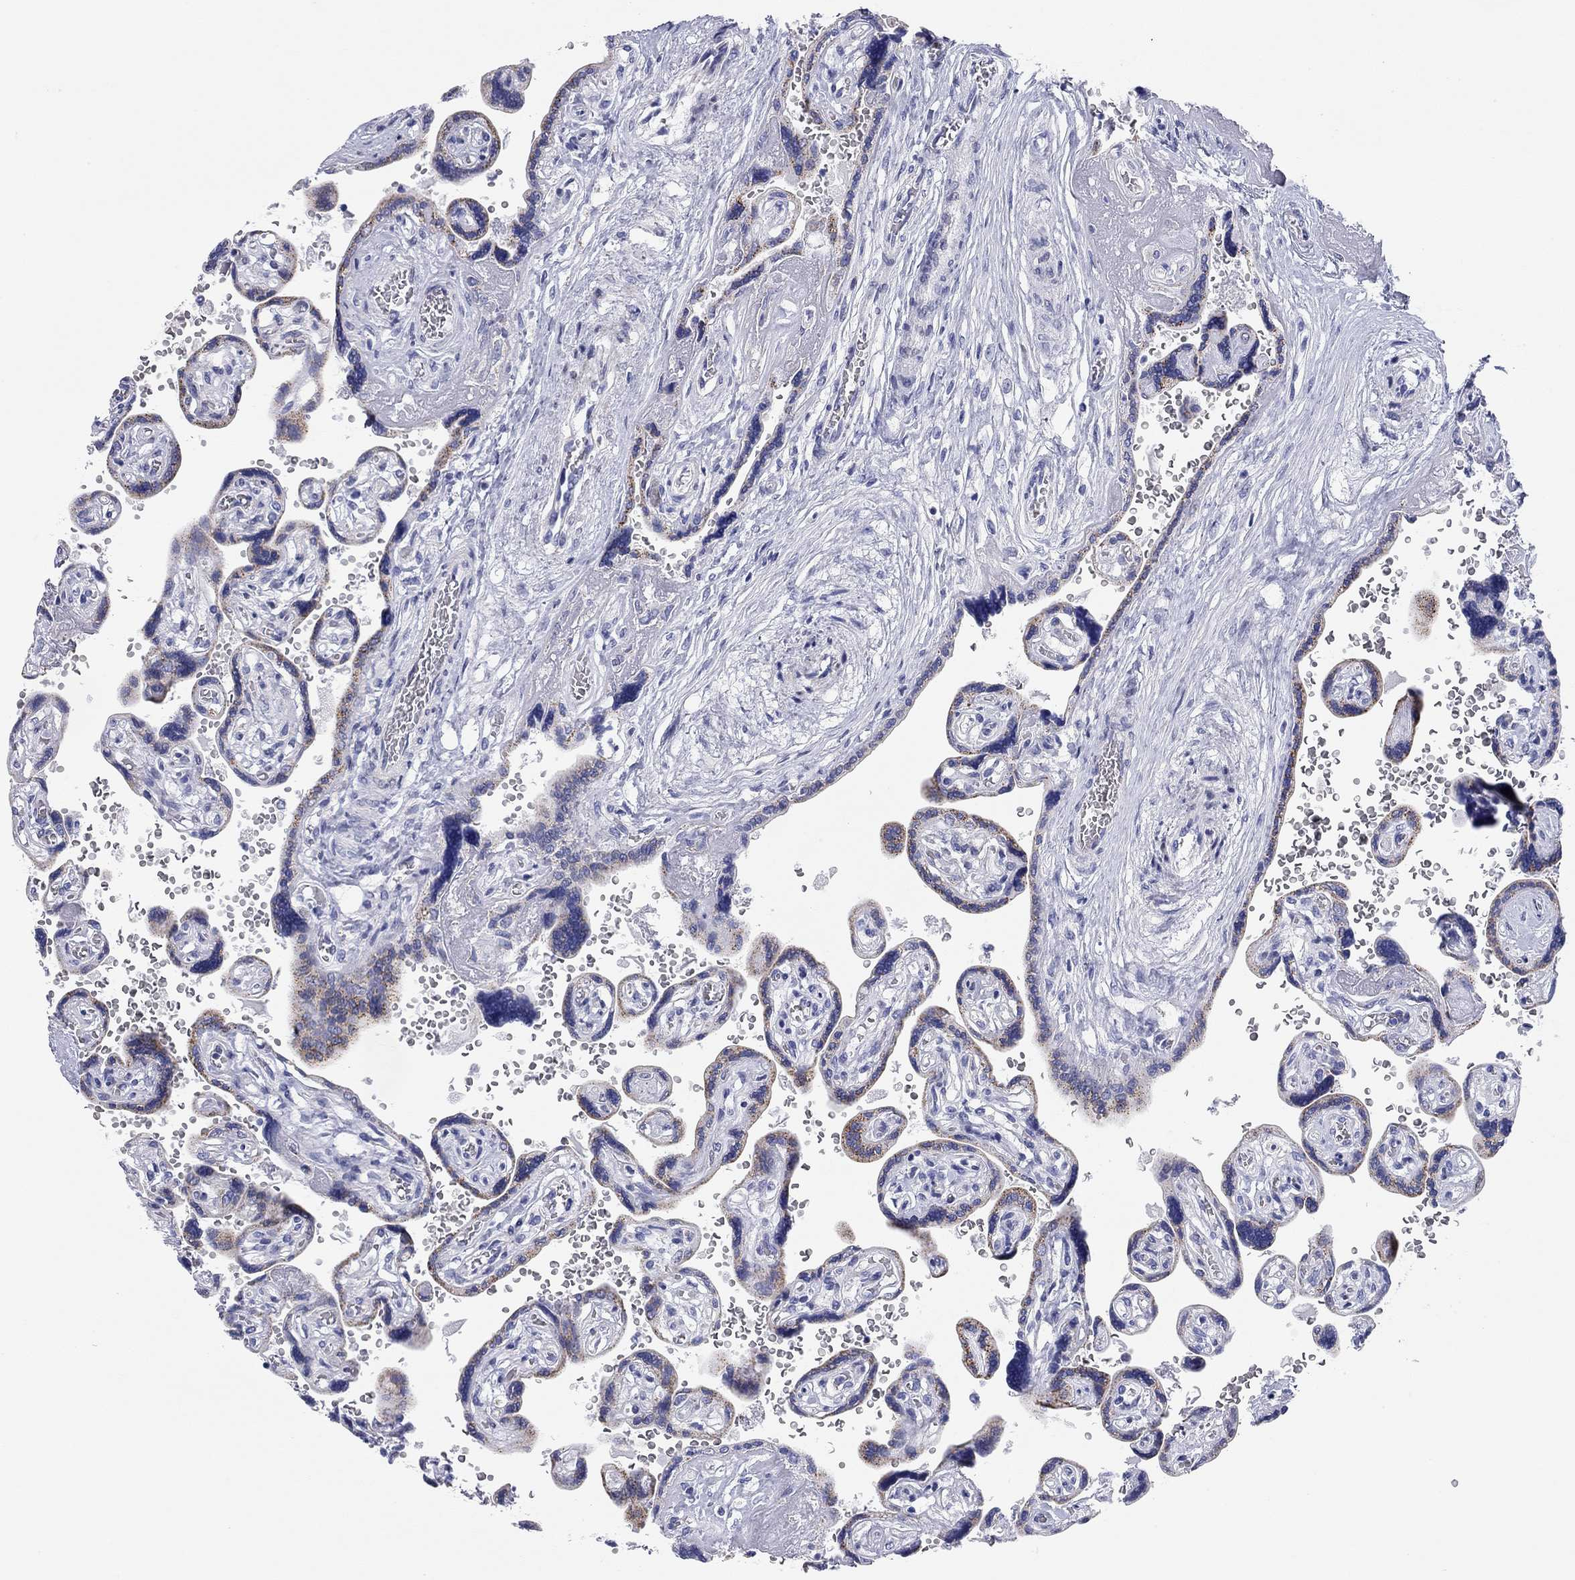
{"staining": {"intensity": "weak", "quantity": "<25%", "location": "cytoplasmic/membranous"}, "tissue": "placenta", "cell_type": "Decidual cells", "image_type": "normal", "snomed": [{"axis": "morphology", "description": "Normal tissue, NOS"}, {"axis": "topography", "description": "Placenta"}], "caption": "This photomicrograph is of normal placenta stained with immunohistochemistry to label a protein in brown with the nuclei are counter-stained blue. There is no staining in decidual cells.", "gene": "CHI3L2", "patient": {"sex": "female", "age": 32}}